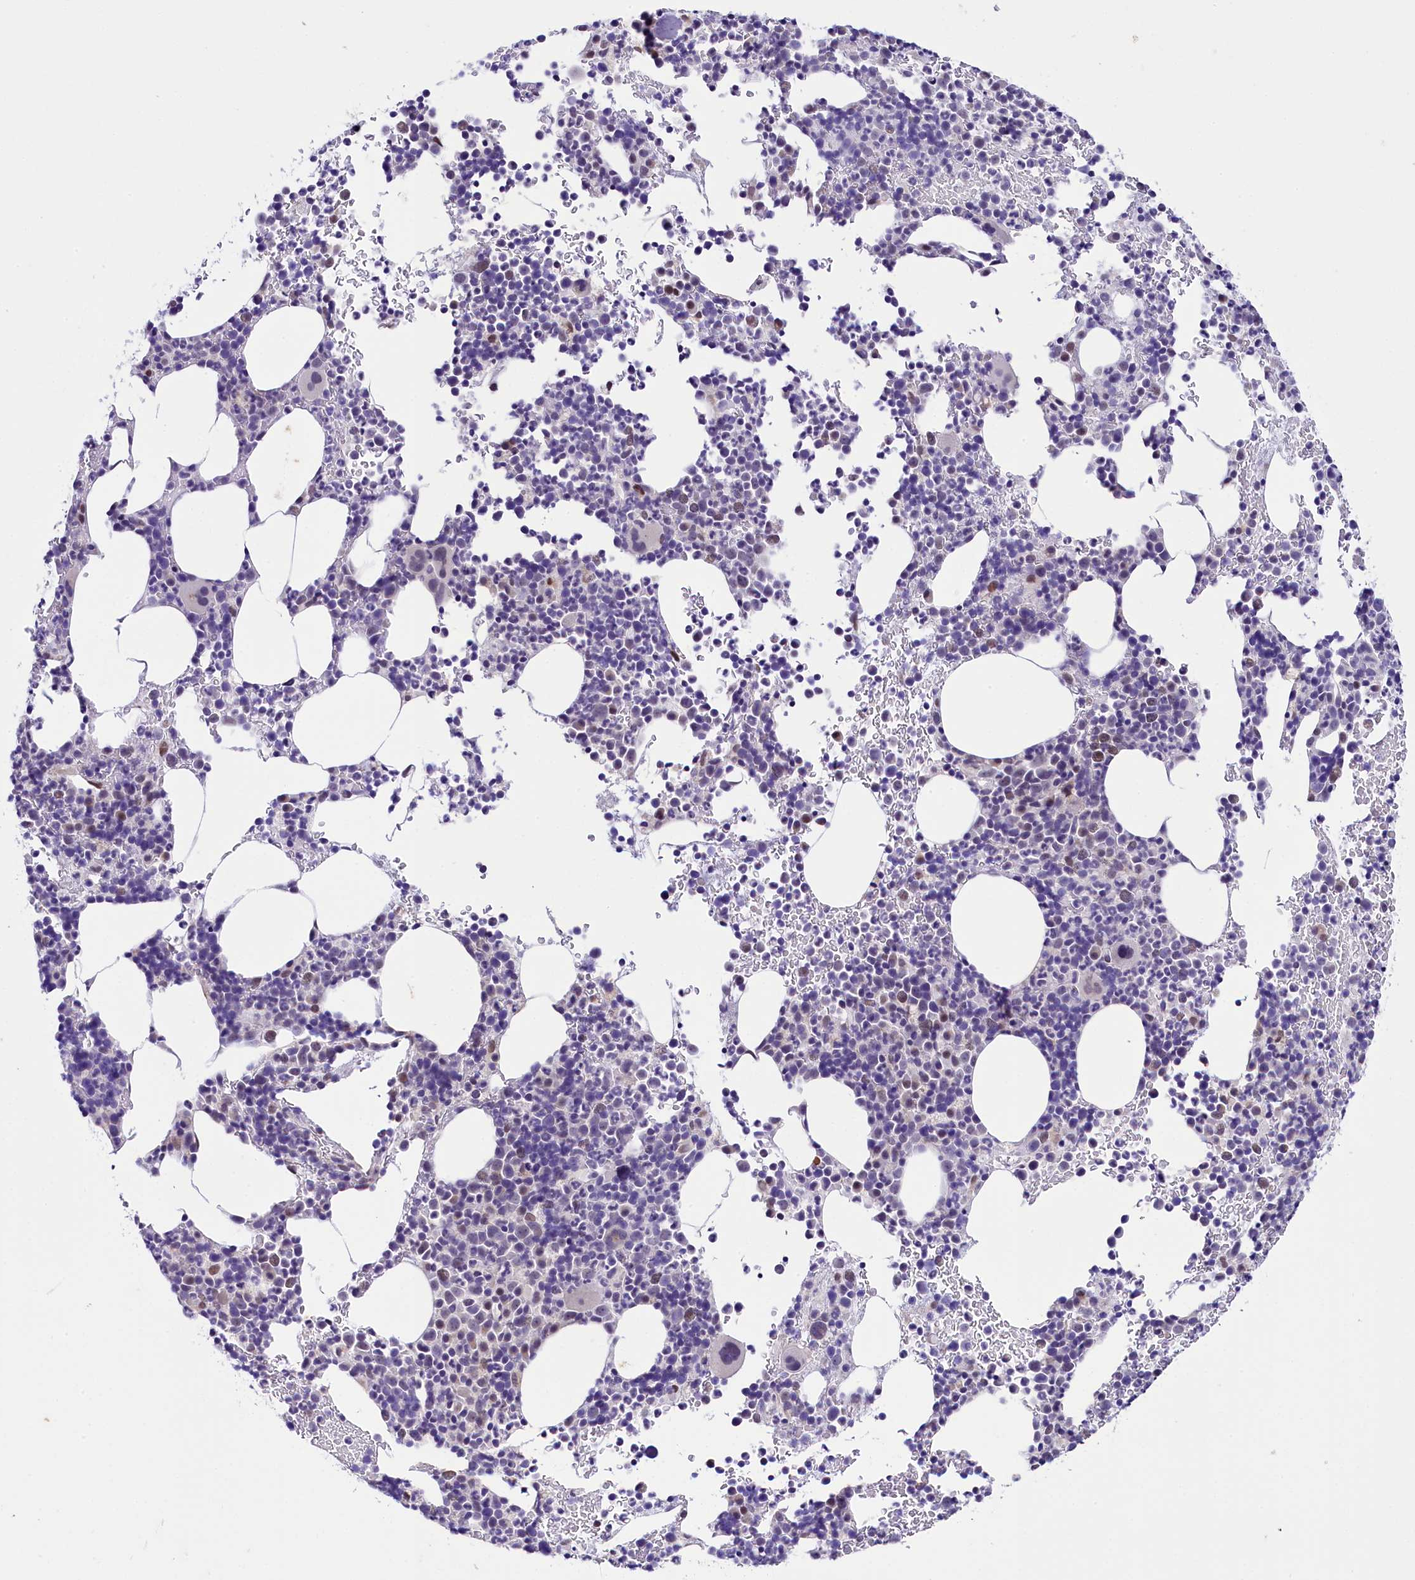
{"staining": {"intensity": "weak", "quantity": "<25%", "location": "nuclear"}, "tissue": "bone marrow", "cell_type": "Hematopoietic cells", "image_type": "normal", "snomed": [{"axis": "morphology", "description": "Normal tissue, NOS"}, {"axis": "topography", "description": "Bone marrow"}], "caption": "High power microscopy micrograph of an immunohistochemistry histopathology image of unremarkable bone marrow, revealing no significant staining in hematopoietic cells.", "gene": "OSGEP", "patient": {"sex": "female", "age": 82}}